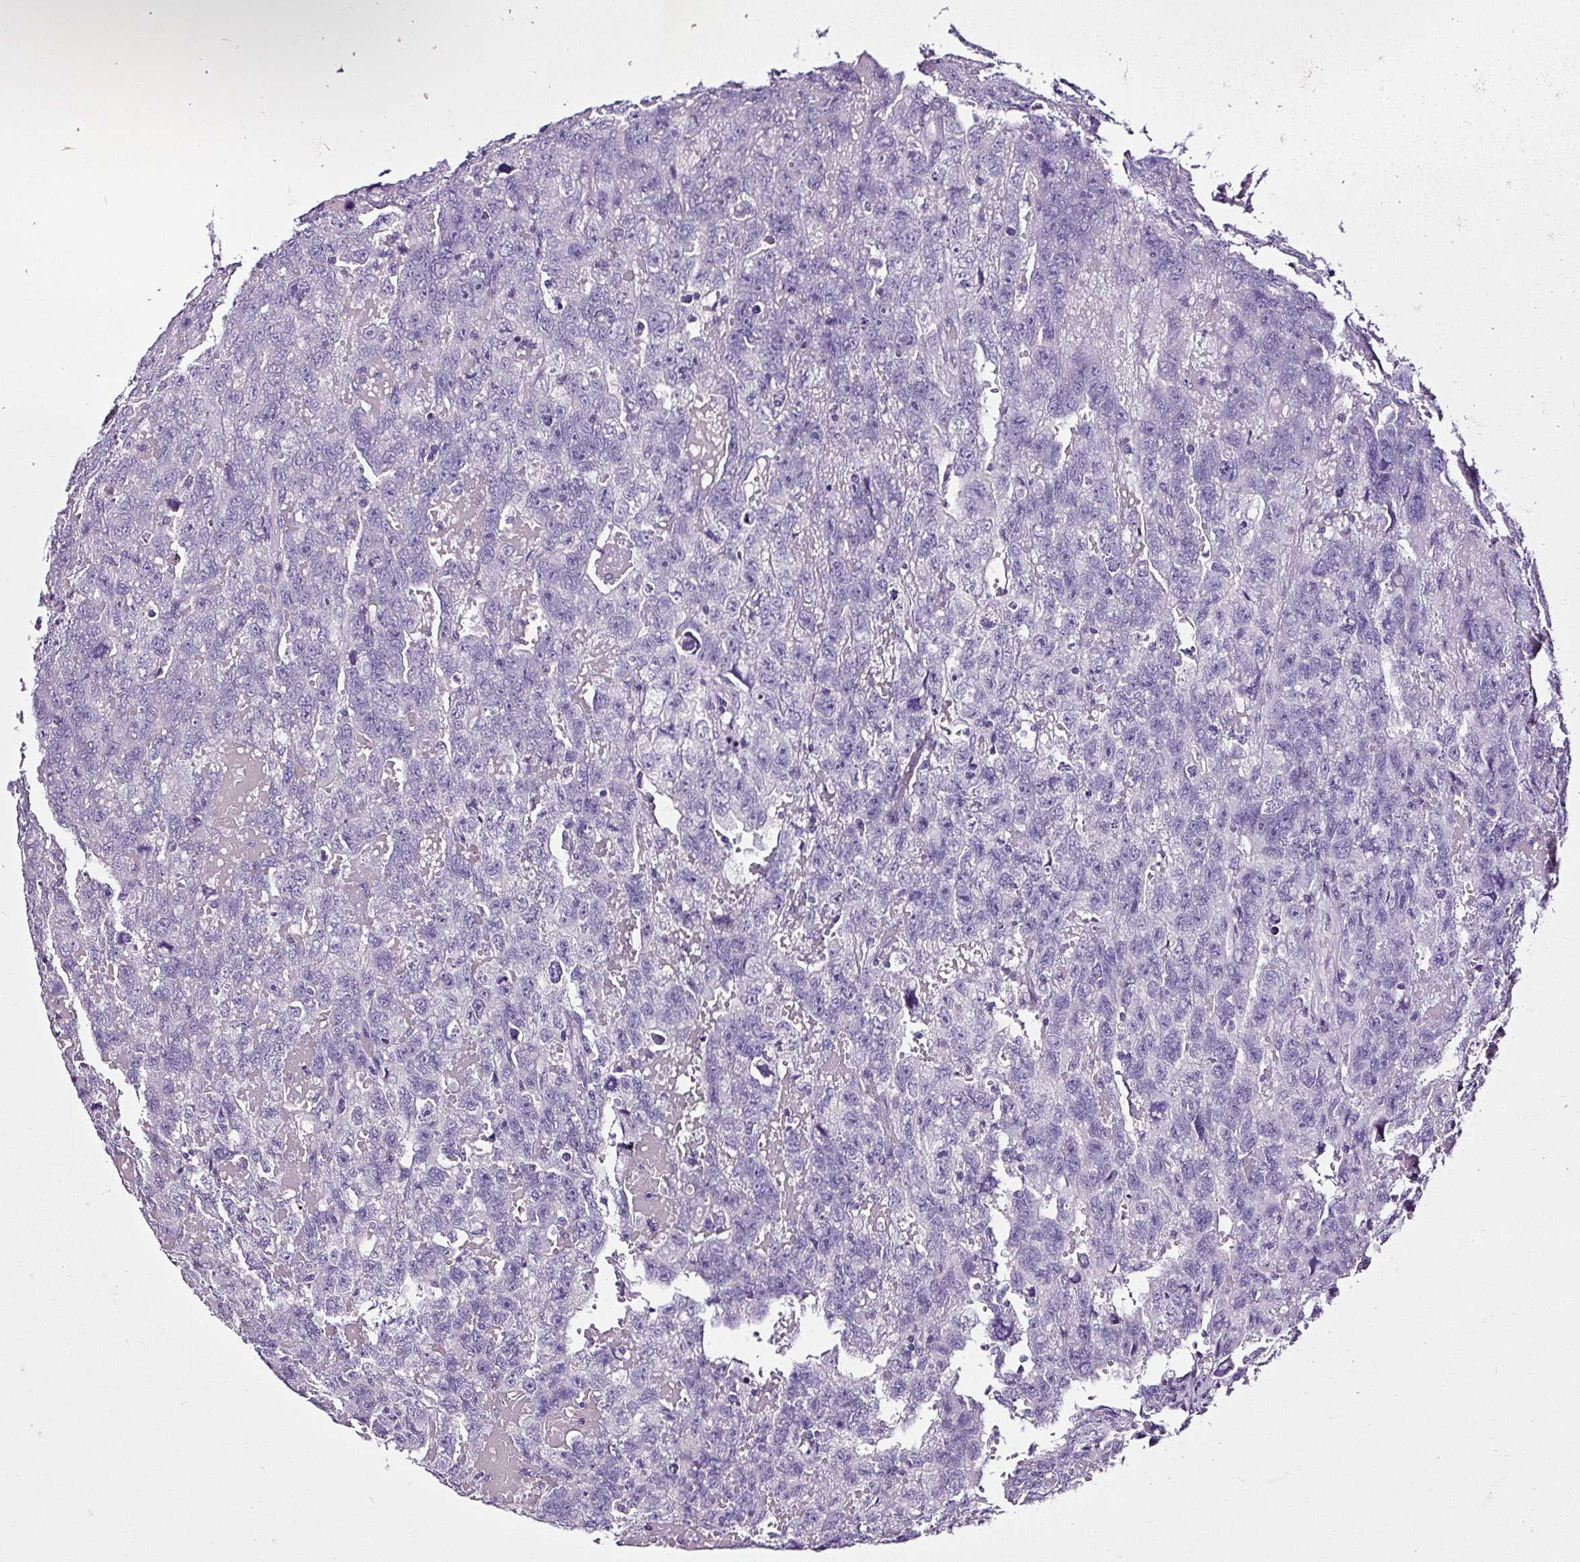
{"staining": {"intensity": "negative", "quantity": "none", "location": "none"}, "tissue": "testis cancer", "cell_type": "Tumor cells", "image_type": "cancer", "snomed": [{"axis": "morphology", "description": "Carcinoma, Embryonal, NOS"}, {"axis": "topography", "description": "Testis"}], "caption": "Immunohistochemistry (IHC) image of neoplastic tissue: embryonal carcinoma (testis) stained with DAB shows no significant protein staining in tumor cells. (DAB (3,3'-diaminobenzidine) IHC, high magnification).", "gene": "ATP2A1", "patient": {"sex": "male", "age": 45}}